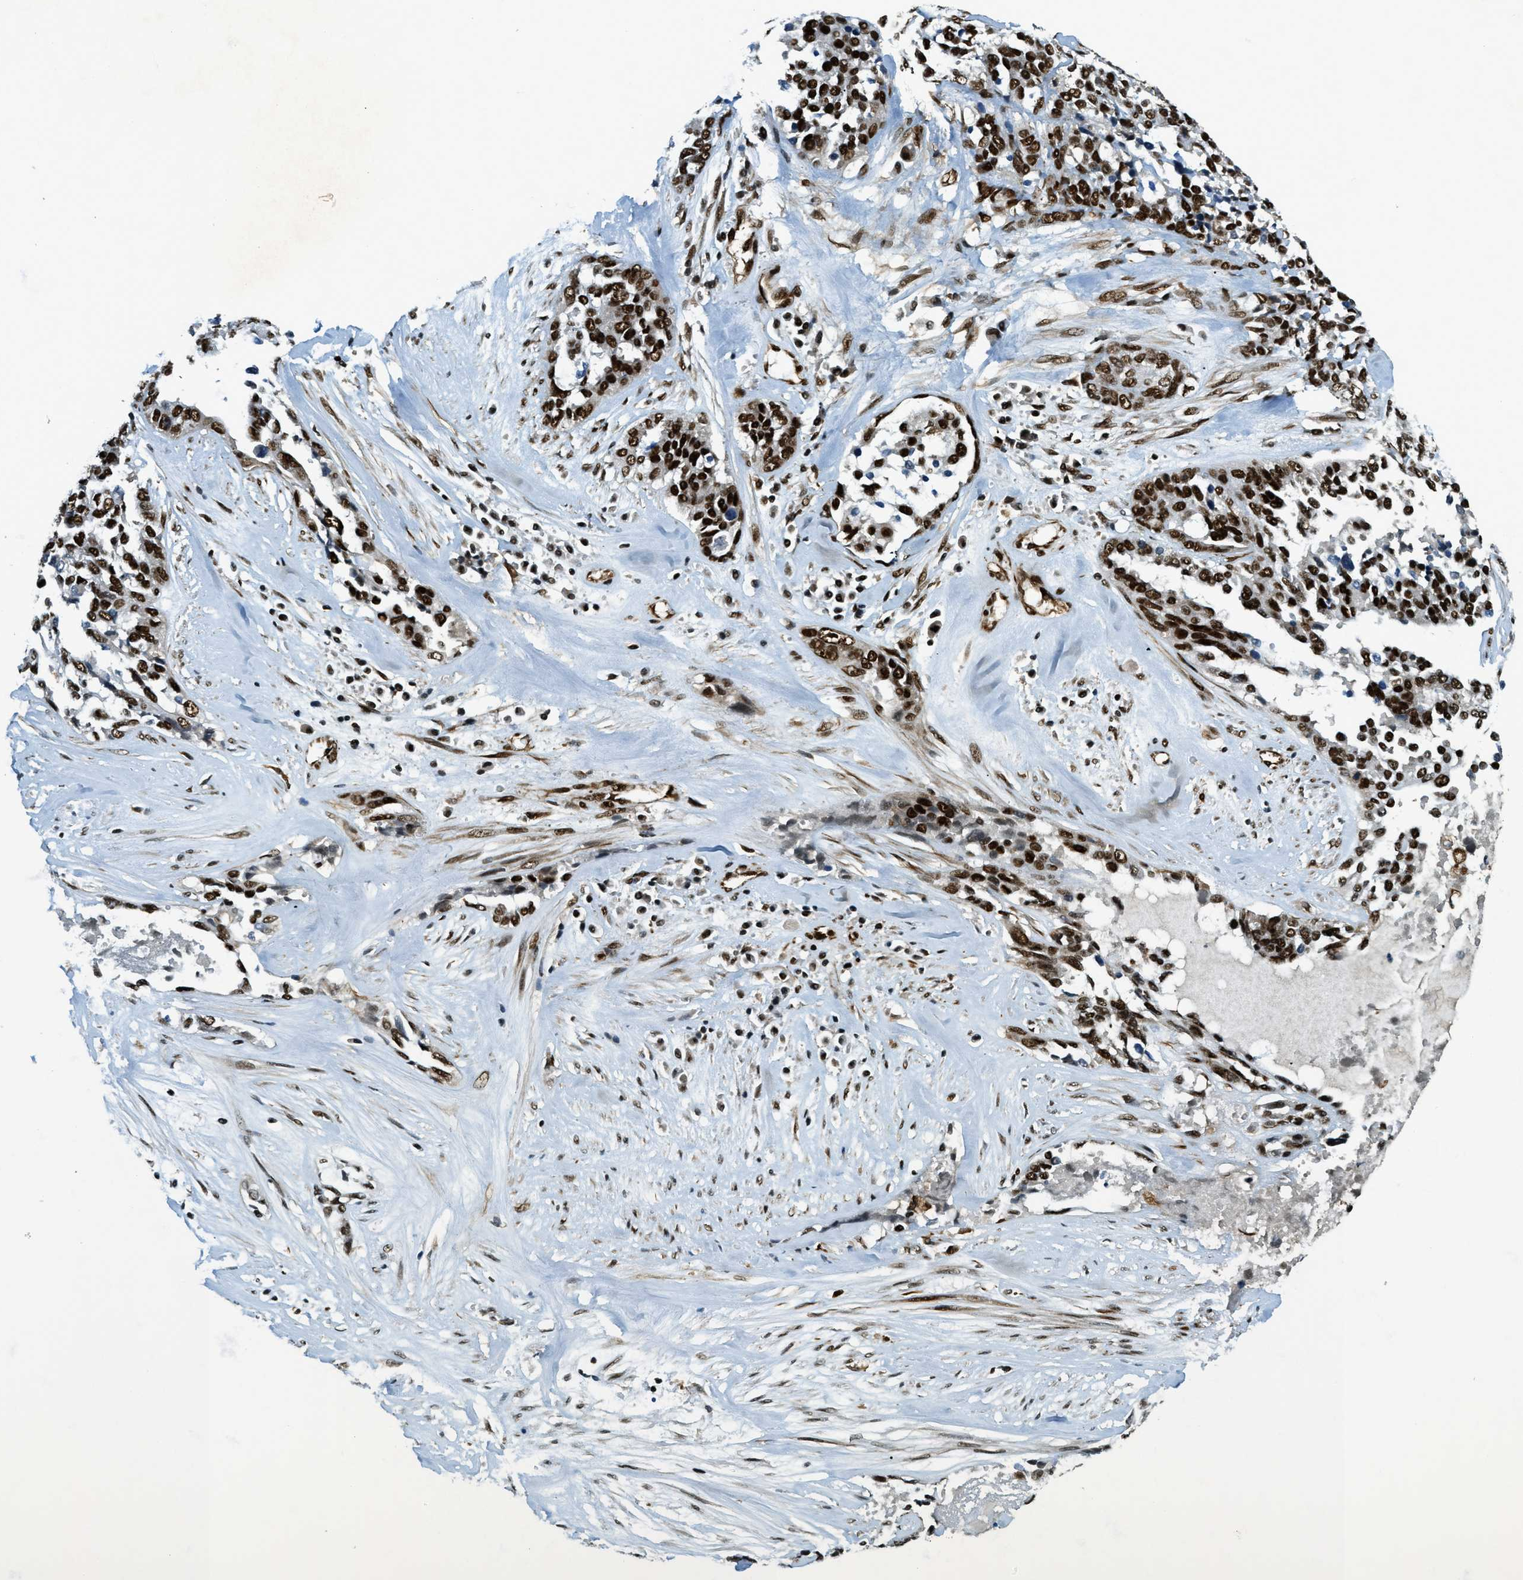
{"staining": {"intensity": "strong", "quantity": ">75%", "location": "nuclear"}, "tissue": "ovarian cancer", "cell_type": "Tumor cells", "image_type": "cancer", "snomed": [{"axis": "morphology", "description": "Cystadenocarcinoma, serous, NOS"}, {"axis": "topography", "description": "Ovary"}], "caption": "Protein expression analysis of ovarian cancer (serous cystadenocarcinoma) reveals strong nuclear positivity in about >75% of tumor cells.", "gene": "ZFR", "patient": {"sex": "female", "age": 44}}